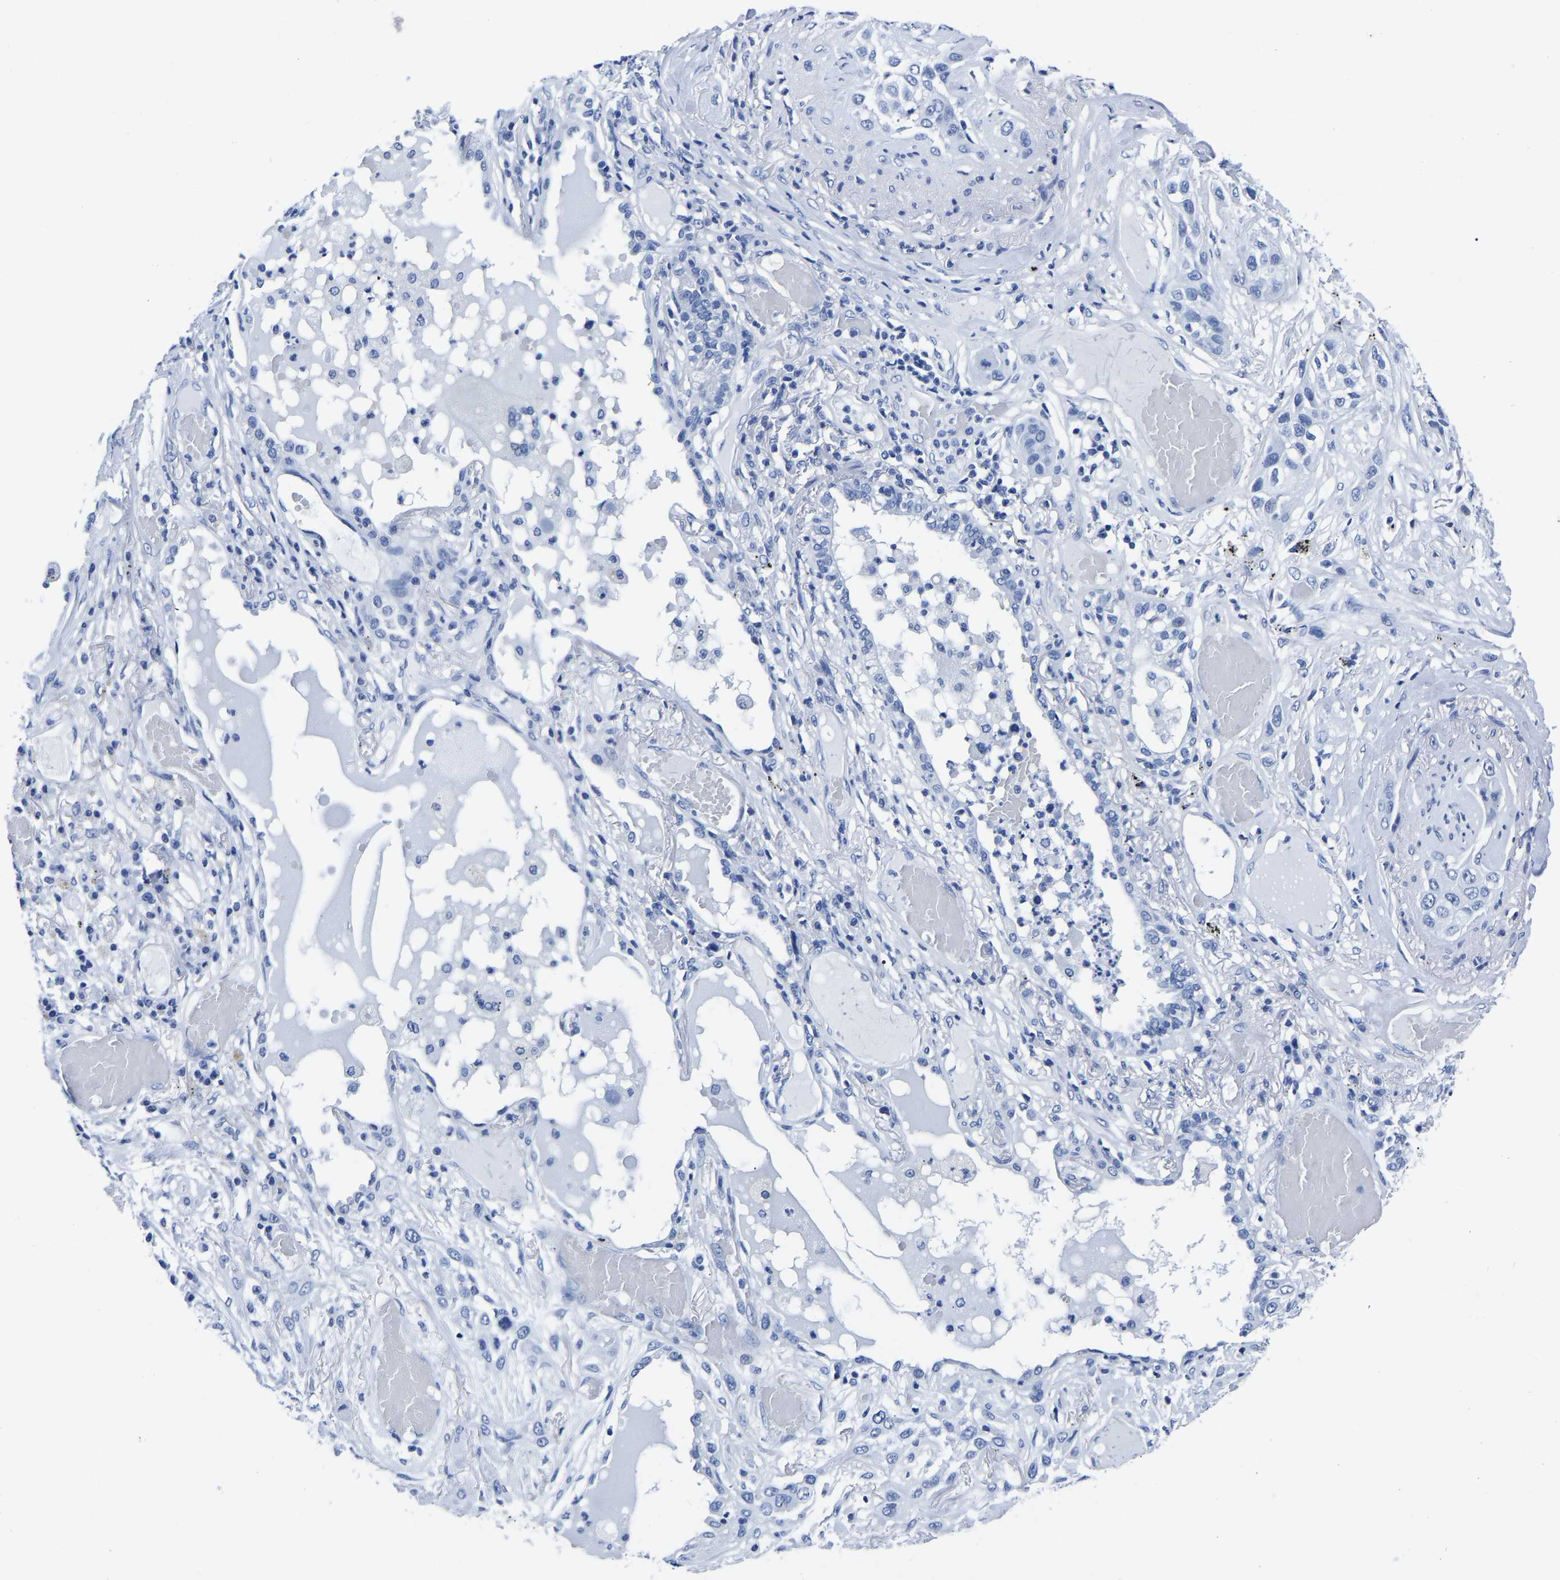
{"staining": {"intensity": "negative", "quantity": "none", "location": "none"}, "tissue": "lung cancer", "cell_type": "Tumor cells", "image_type": "cancer", "snomed": [{"axis": "morphology", "description": "Squamous cell carcinoma, NOS"}, {"axis": "topography", "description": "Lung"}], "caption": "The micrograph displays no staining of tumor cells in lung cancer (squamous cell carcinoma).", "gene": "IMPG2", "patient": {"sex": "male", "age": 71}}